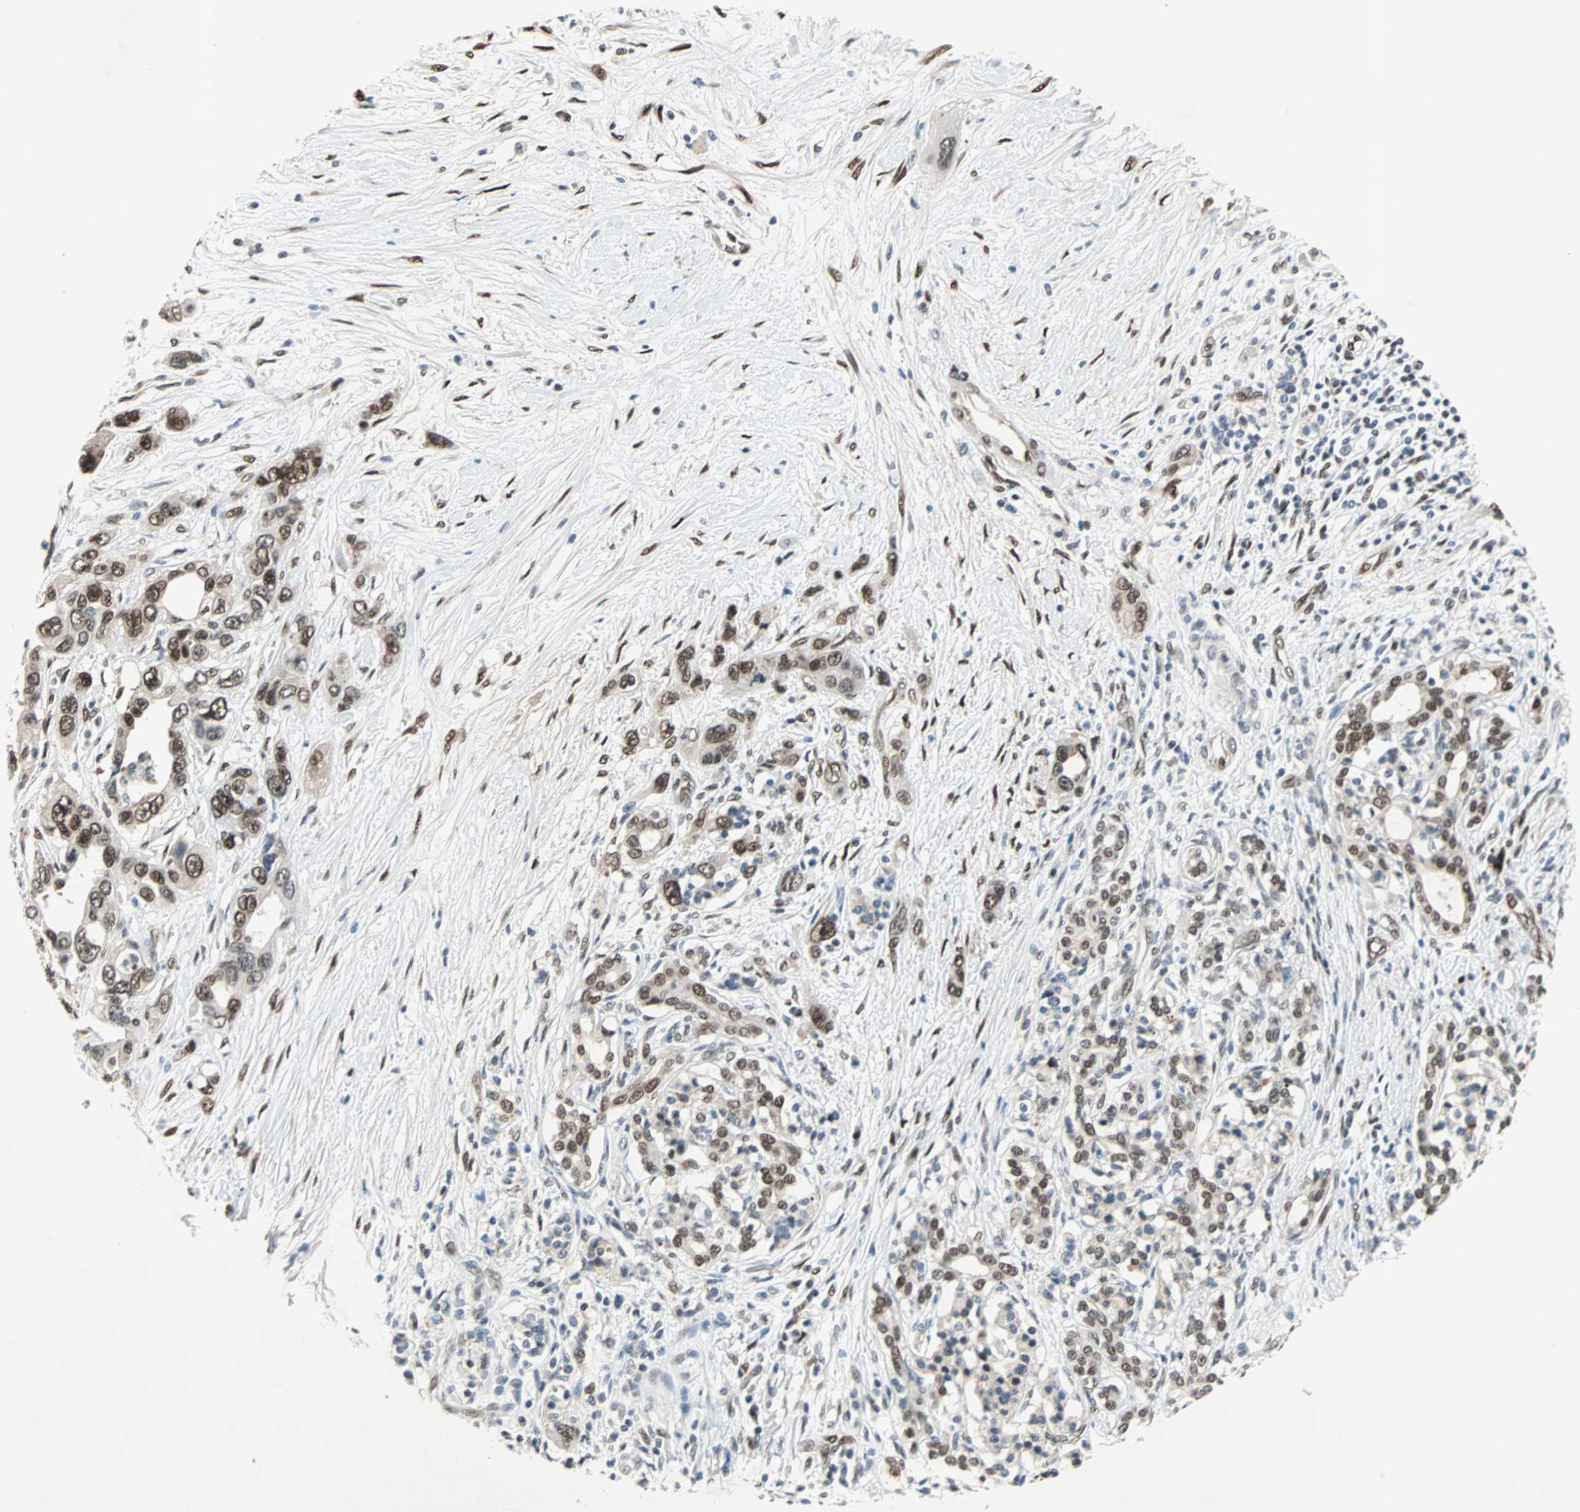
{"staining": {"intensity": "strong", "quantity": ">75%", "location": "nuclear"}, "tissue": "pancreatic cancer", "cell_type": "Tumor cells", "image_type": "cancer", "snomed": [{"axis": "morphology", "description": "Adenocarcinoma, NOS"}, {"axis": "topography", "description": "Pancreas"}], "caption": "A histopathology image showing strong nuclear expression in approximately >75% of tumor cells in adenocarcinoma (pancreatic), as visualized by brown immunohistochemical staining.", "gene": "WWTR1", "patient": {"sex": "male", "age": 46}}